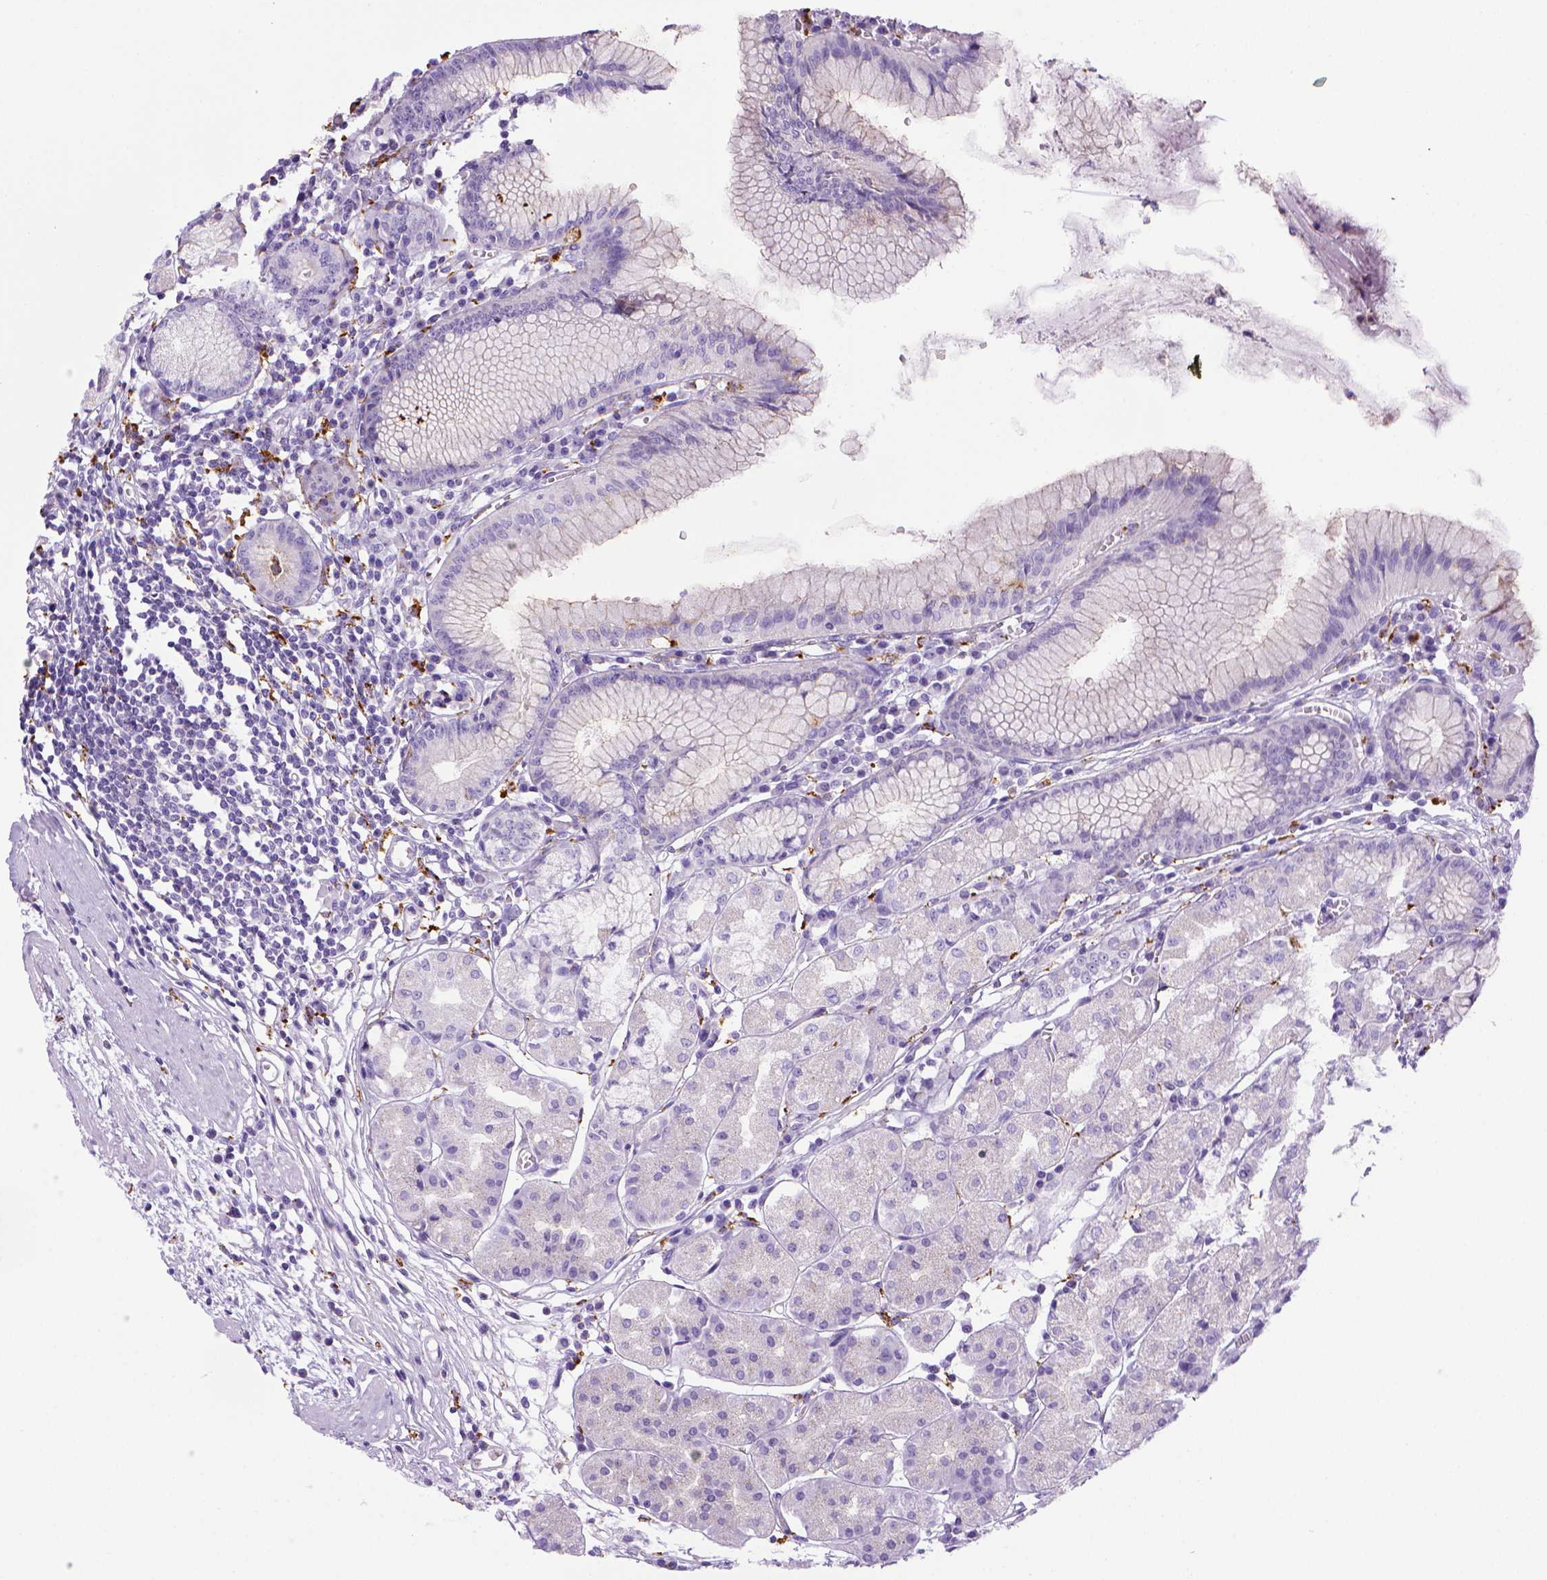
{"staining": {"intensity": "negative", "quantity": "none", "location": "none"}, "tissue": "stomach", "cell_type": "Glandular cells", "image_type": "normal", "snomed": [{"axis": "morphology", "description": "Normal tissue, NOS"}, {"axis": "topography", "description": "Stomach"}], "caption": "This is an immunohistochemistry (IHC) photomicrograph of unremarkable stomach. There is no expression in glandular cells.", "gene": "CD68", "patient": {"sex": "male", "age": 55}}